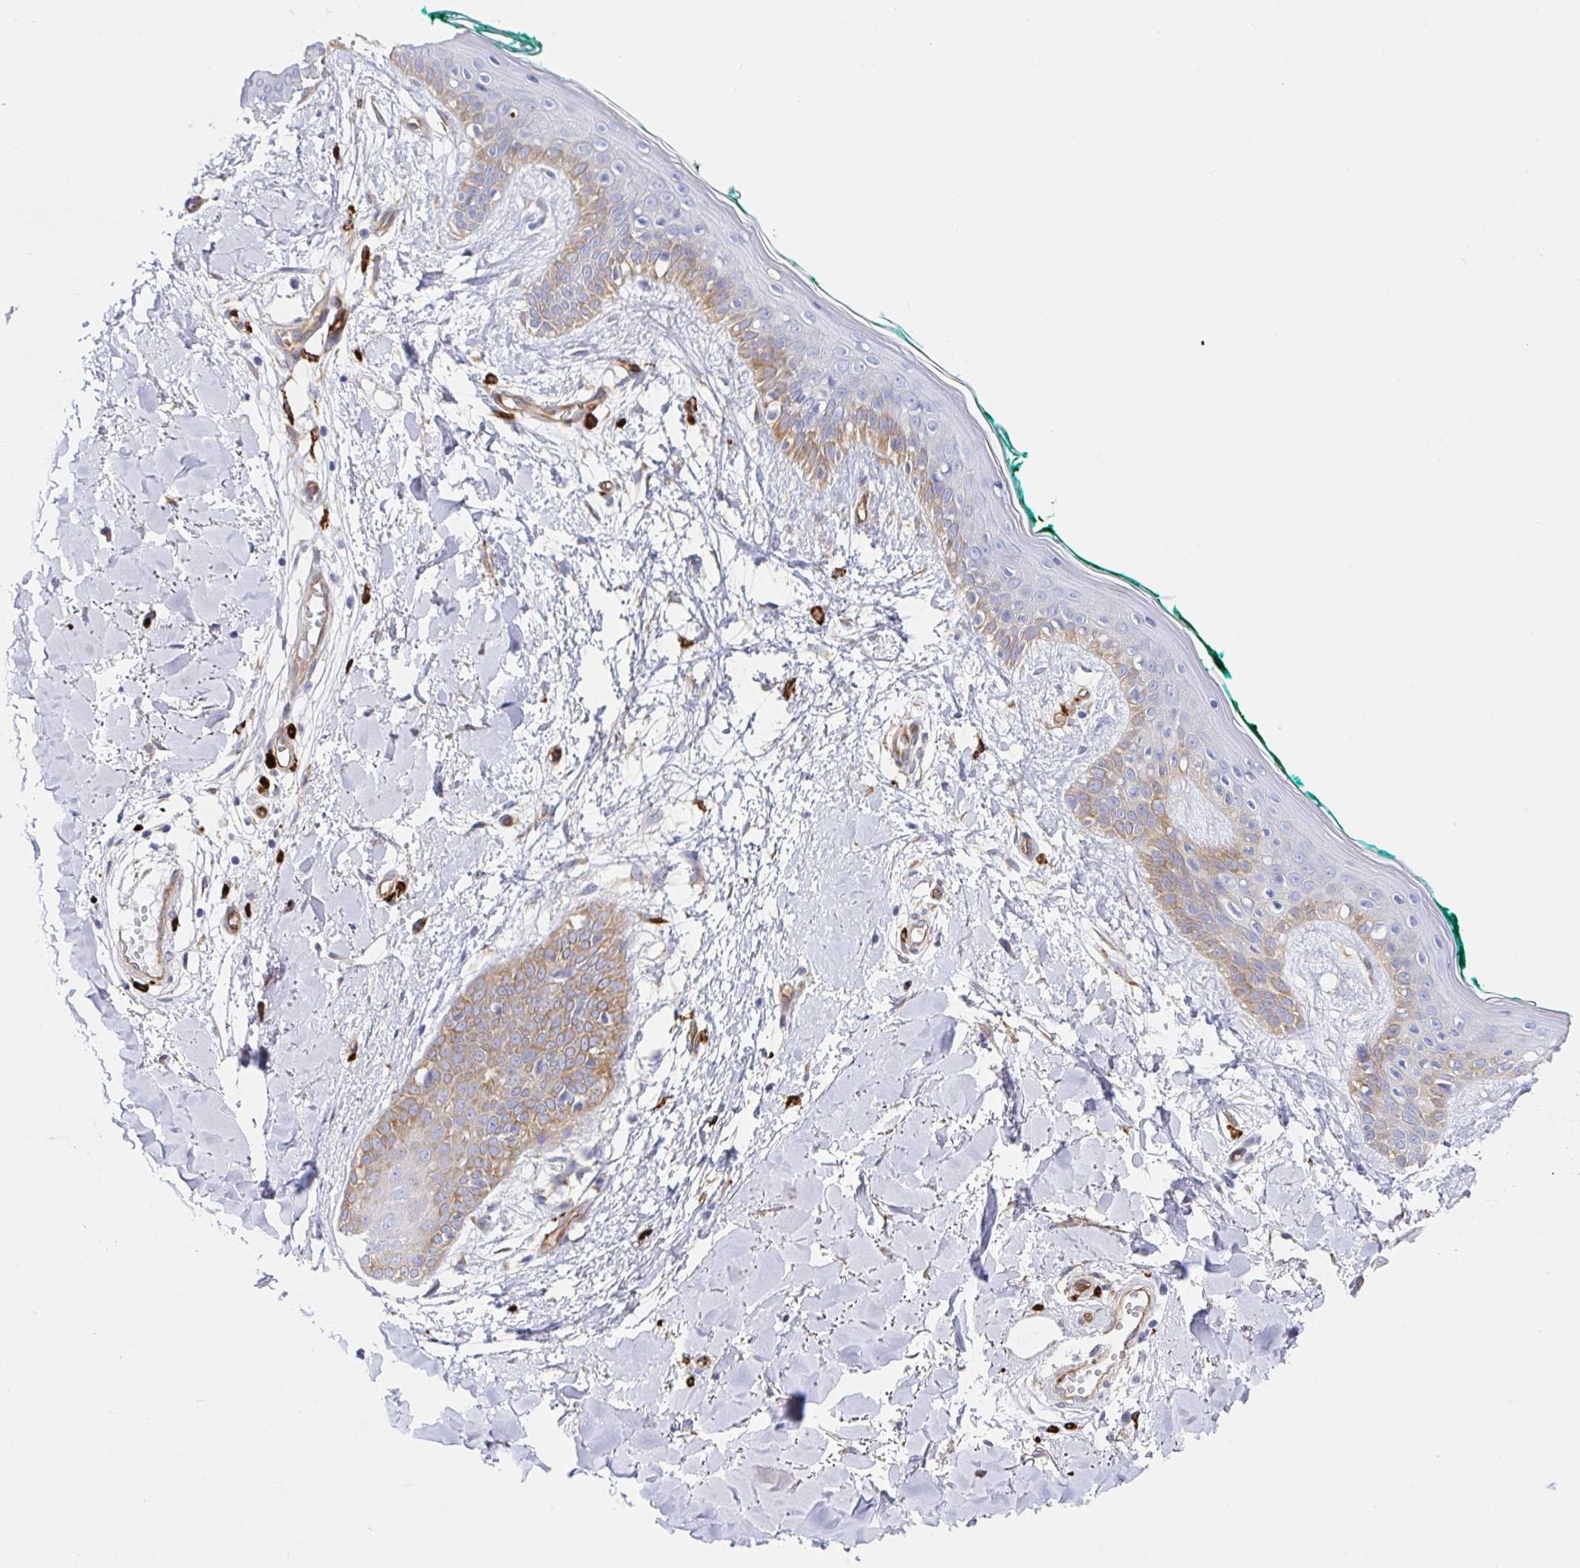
{"staining": {"intensity": "weak", "quantity": ">75%", "location": "cytoplasmic/membranous"}, "tissue": "skin", "cell_type": "Fibroblasts", "image_type": "normal", "snomed": [{"axis": "morphology", "description": "Normal tissue, NOS"}, {"axis": "topography", "description": "Skin"}], "caption": "Benign skin was stained to show a protein in brown. There is low levels of weak cytoplasmic/membranous staining in approximately >75% of fibroblasts. Immunohistochemistry (ihc) stains the protein of interest in brown and the nuclei are stained blue.", "gene": "DOCK1", "patient": {"sex": "female", "age": 34}}